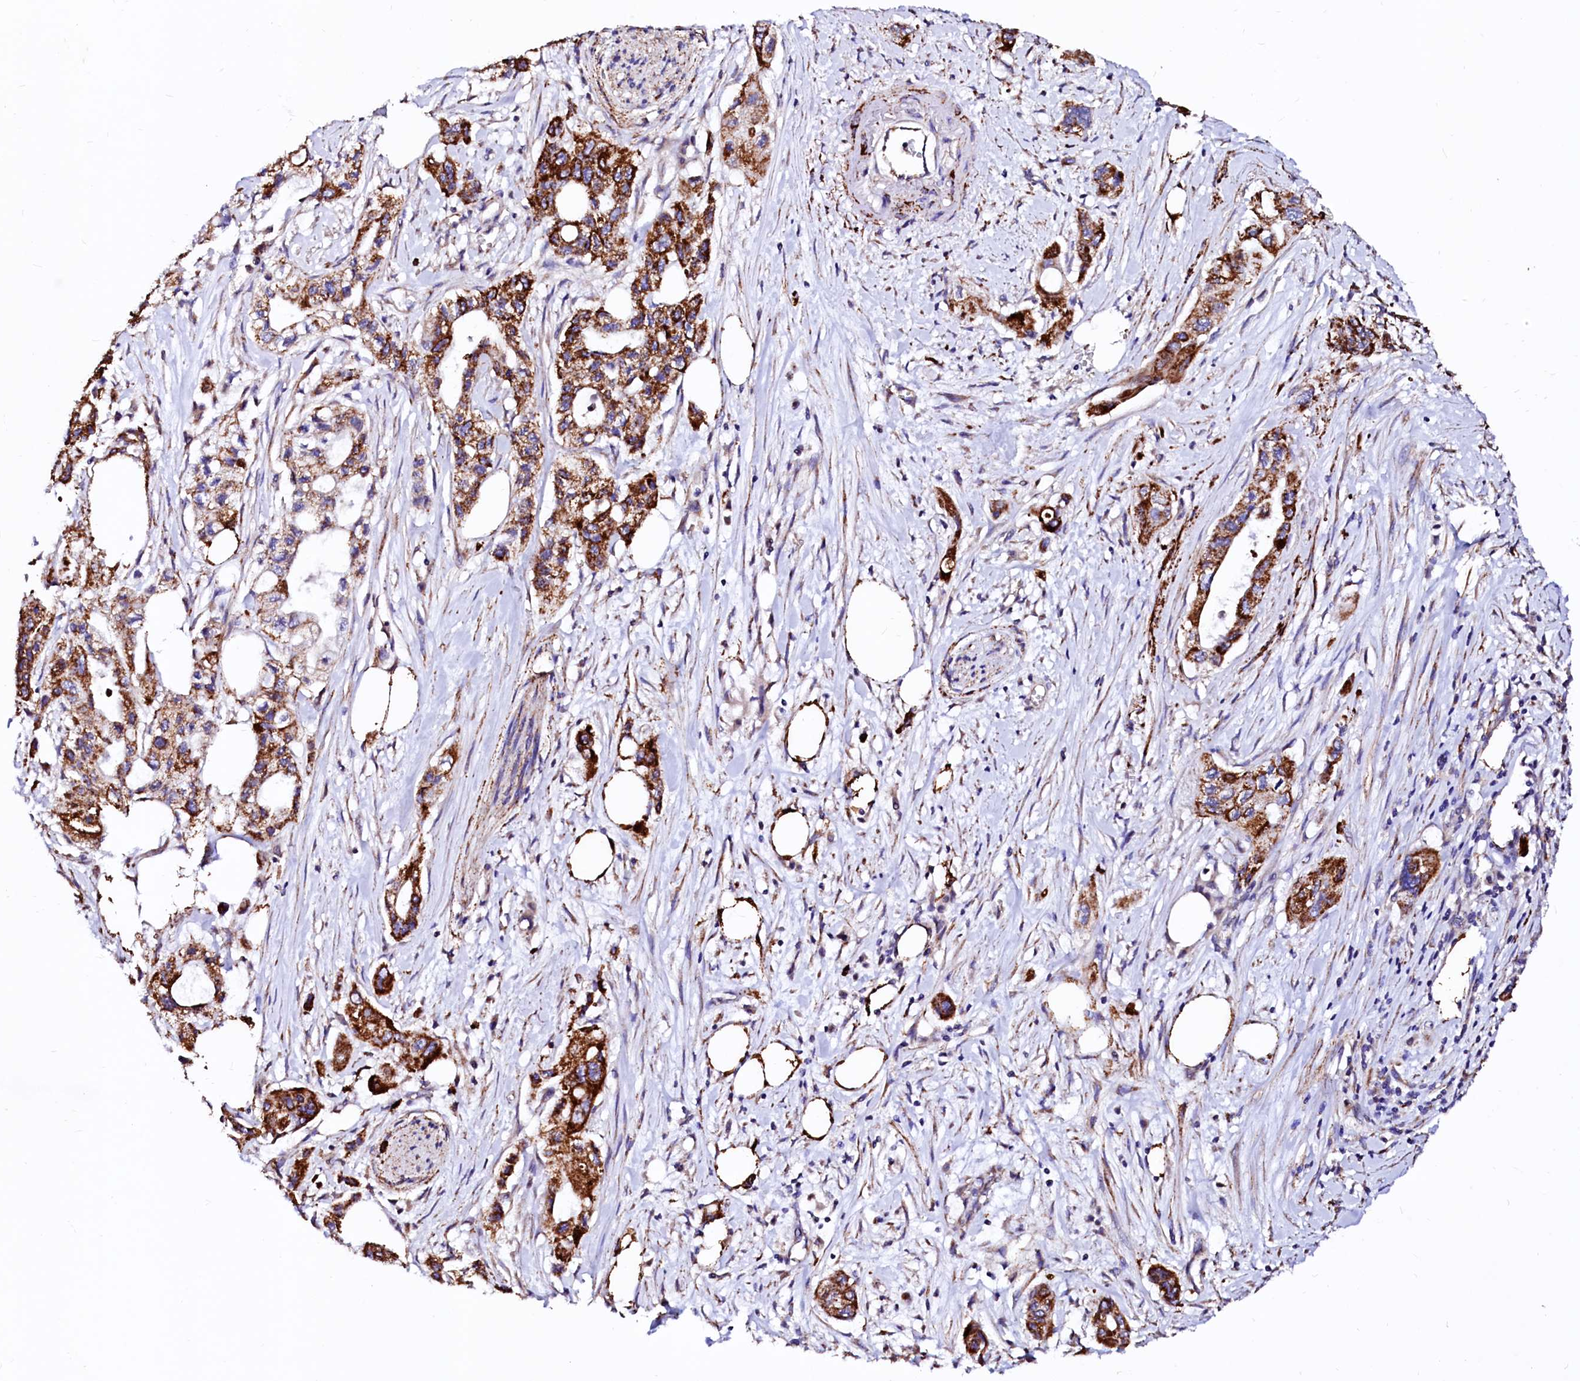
{"staining": {"intensity": "strong", "quantity": ">75%", "location": "cytoplasmic/membranous"}, "tissue": "pancreatic cancer", "cell_type": "Tumor cells", "image_type": "cancer", "snomed": [{"axis": "morphology", "description": "Adenocarcinoma, NOS"}, {"axis": "topography", "description": "Pancreas"}], "caption": "This micrograph exhibits immunohistochemistry (IHC) staining of human pancreatic cancer, with high strong cytoplasmic/membranous staining in approximately >75% of tumor cells.", "gene": "MAOB", "patient": {"sex": "male", "age": 75}}